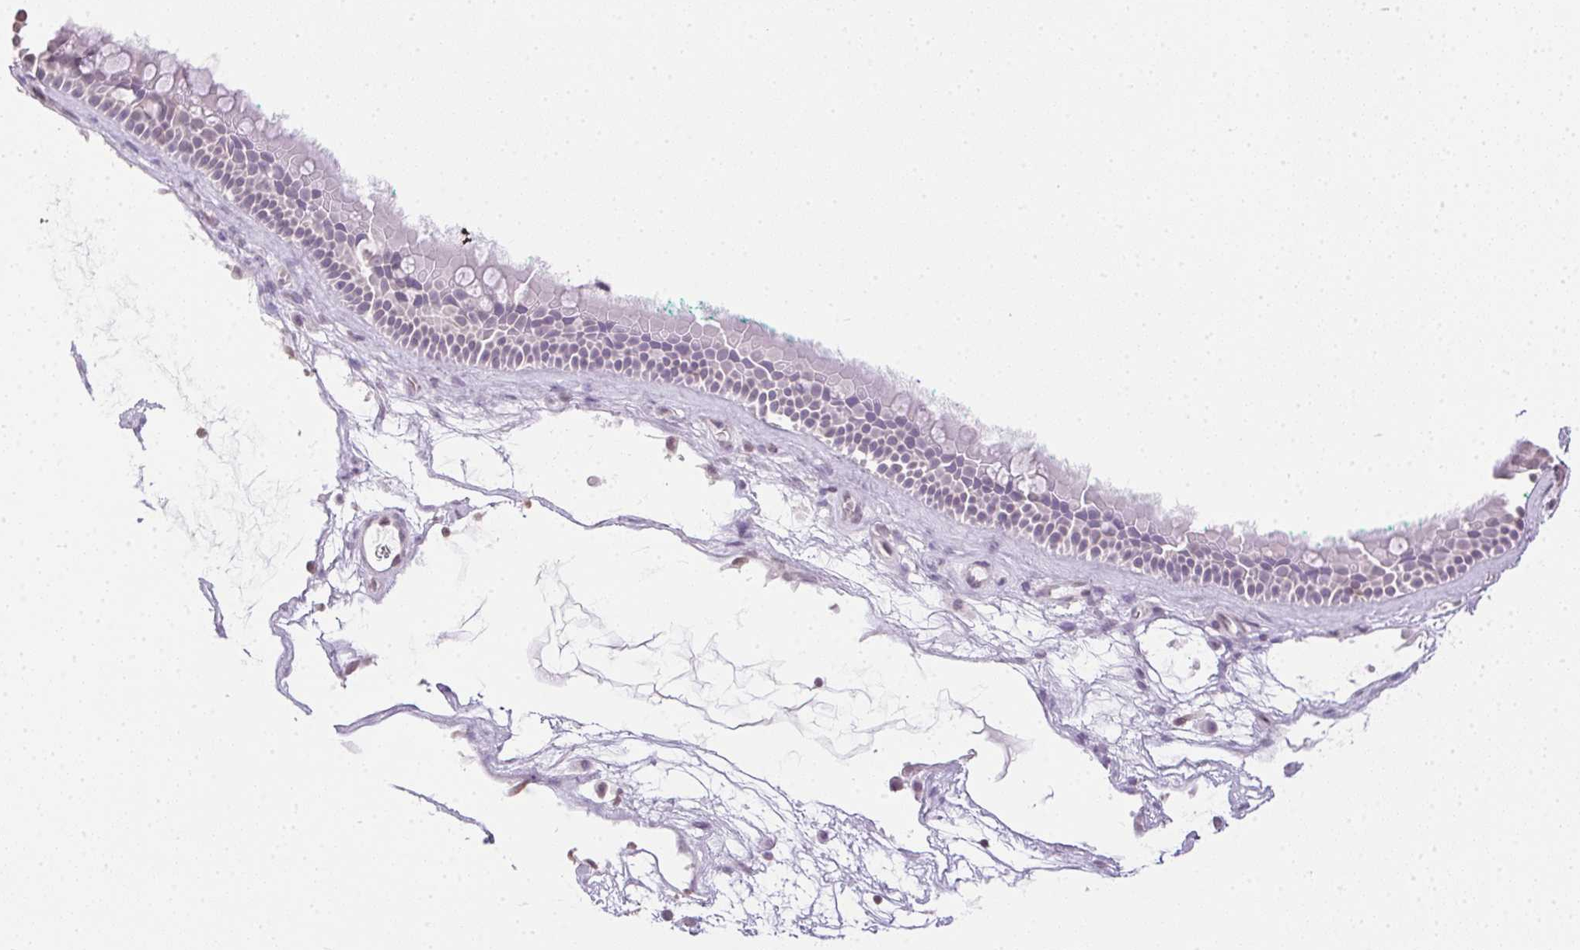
{"staining": {"intensity": "weak", "quantity": "<25%", "location": "nuclear"}, "tissue": "nasopharynx", "cell_type": "Respiratory epithelial cells", "image_type": "normal", "snomed": [{"axis": "morphology", "description": "Normal tissue, NOS"}, {"axis": "topography", "description": "Nasopharynx"}], "caption": "This photomicrograph is of unremarkable nasopharynx stained with immunohistochemistry (IHC) to label a protein in brown with the nuclei are counter-stained blue. There is no staining in respiratory epithelial cells.", "gene": "PRL", "patient": {"sex": "male", "age": 68}}